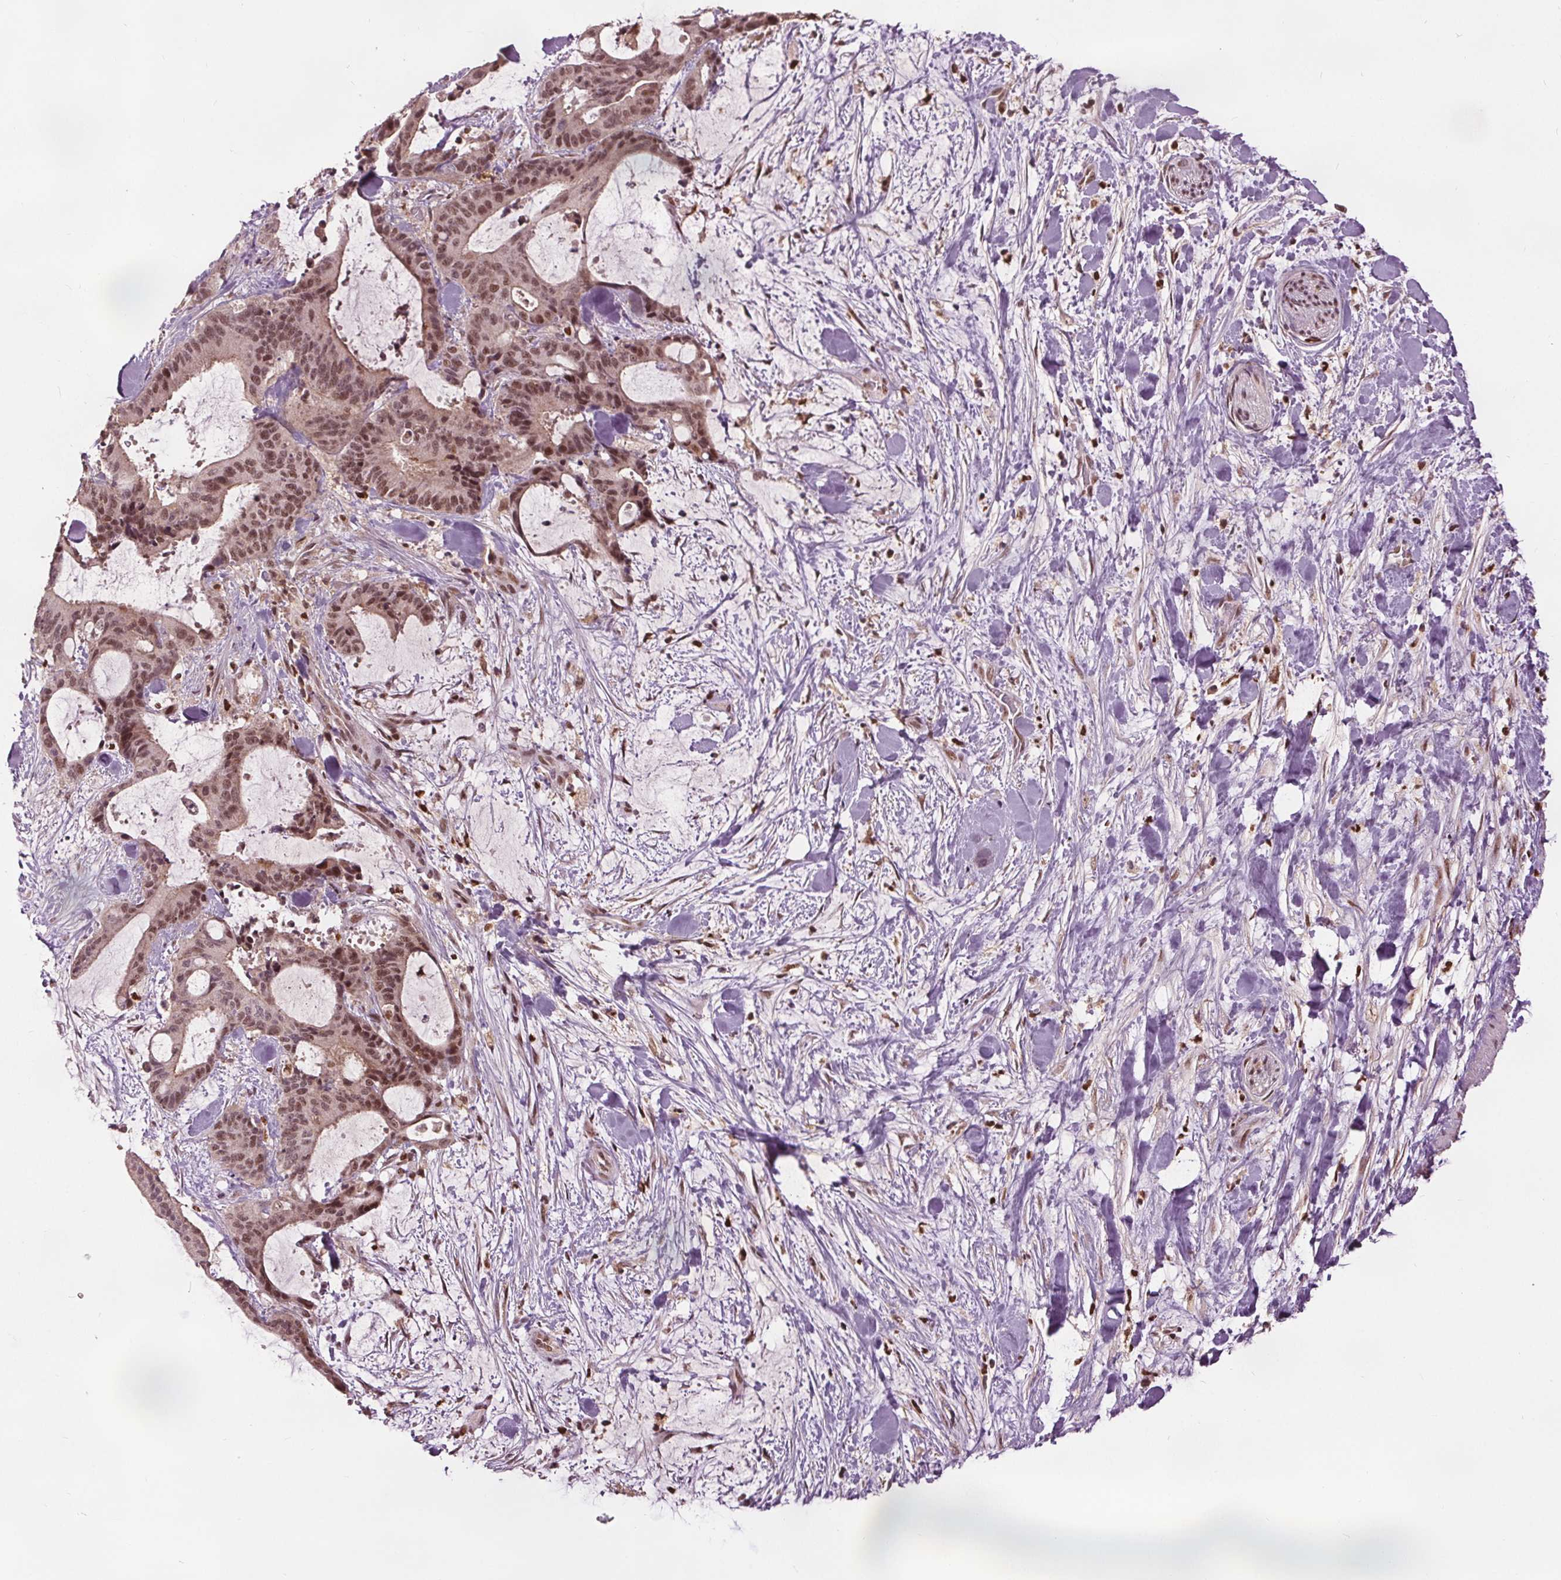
{"staining": {"intensity": "moderate", "quantity": ">75%", "location": "cytoplasmic/membranous,nuclear"}, "tissue": "liver cancer", "cell_type": "Tumor cells", "image_type": "cancer", "snomed": [{"axis": "morphology", "description": "Cholangiocarcinoma"}, {"axis": "topography", "description": "Liver"}], "caption": "Liver cholangiocarcinoma was stained to show a protein in brown. There is medium levels of moderate cytoplasmic/membranous and nuclear staining in about >75% of tumor cells.", "gene": "DDX11", "patient": {"sex": "female", "age": 73}}